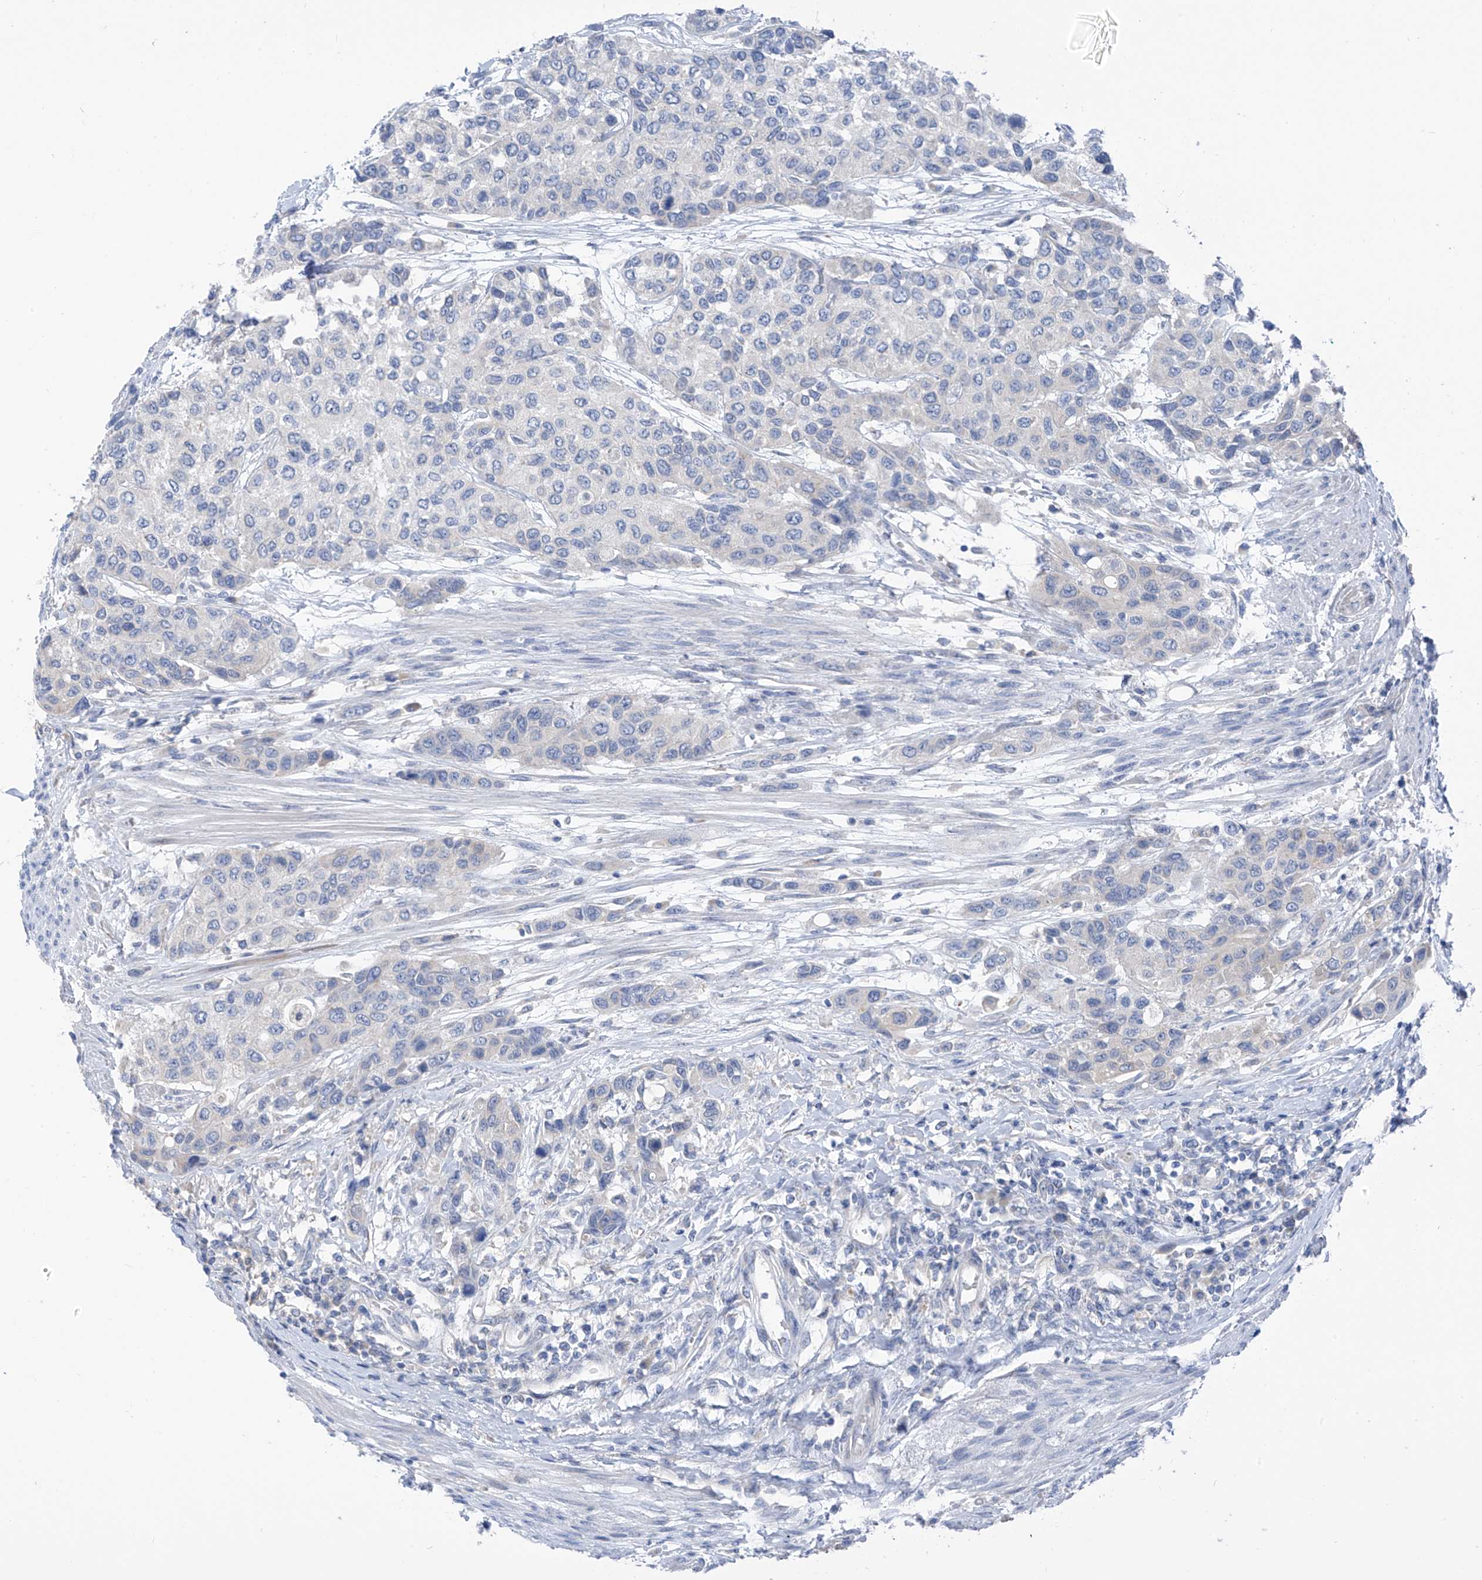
{"staining": {"intensity": "negative", "quantity": "none", "location": "none"}, "tissue": "urothelial cancer", "cell_type": "Tumor cells", "image_type": "cancer", "snomed": [{"axis": "morphology", "description": "Normal tissue, NOS"}, {"axis": "morphology", "description": "Urothelial carcinoma, High grade"}, {"axis": "topography", "description": "Vascular tissue"}, {"axis": "topography", "description": "Urinary bladder"}], "caption": "The immunohistochemistry (IHC) photomicrograph has no significant expression in tumor cells of urothelial cancer tissue. (DAB (3,3'-diaminobenzidine) immunohistochemistry visualized using brightfield microscopy, high magnification).", "gene": "LDAH", "patient": {"sex": "female", "age": 56}}